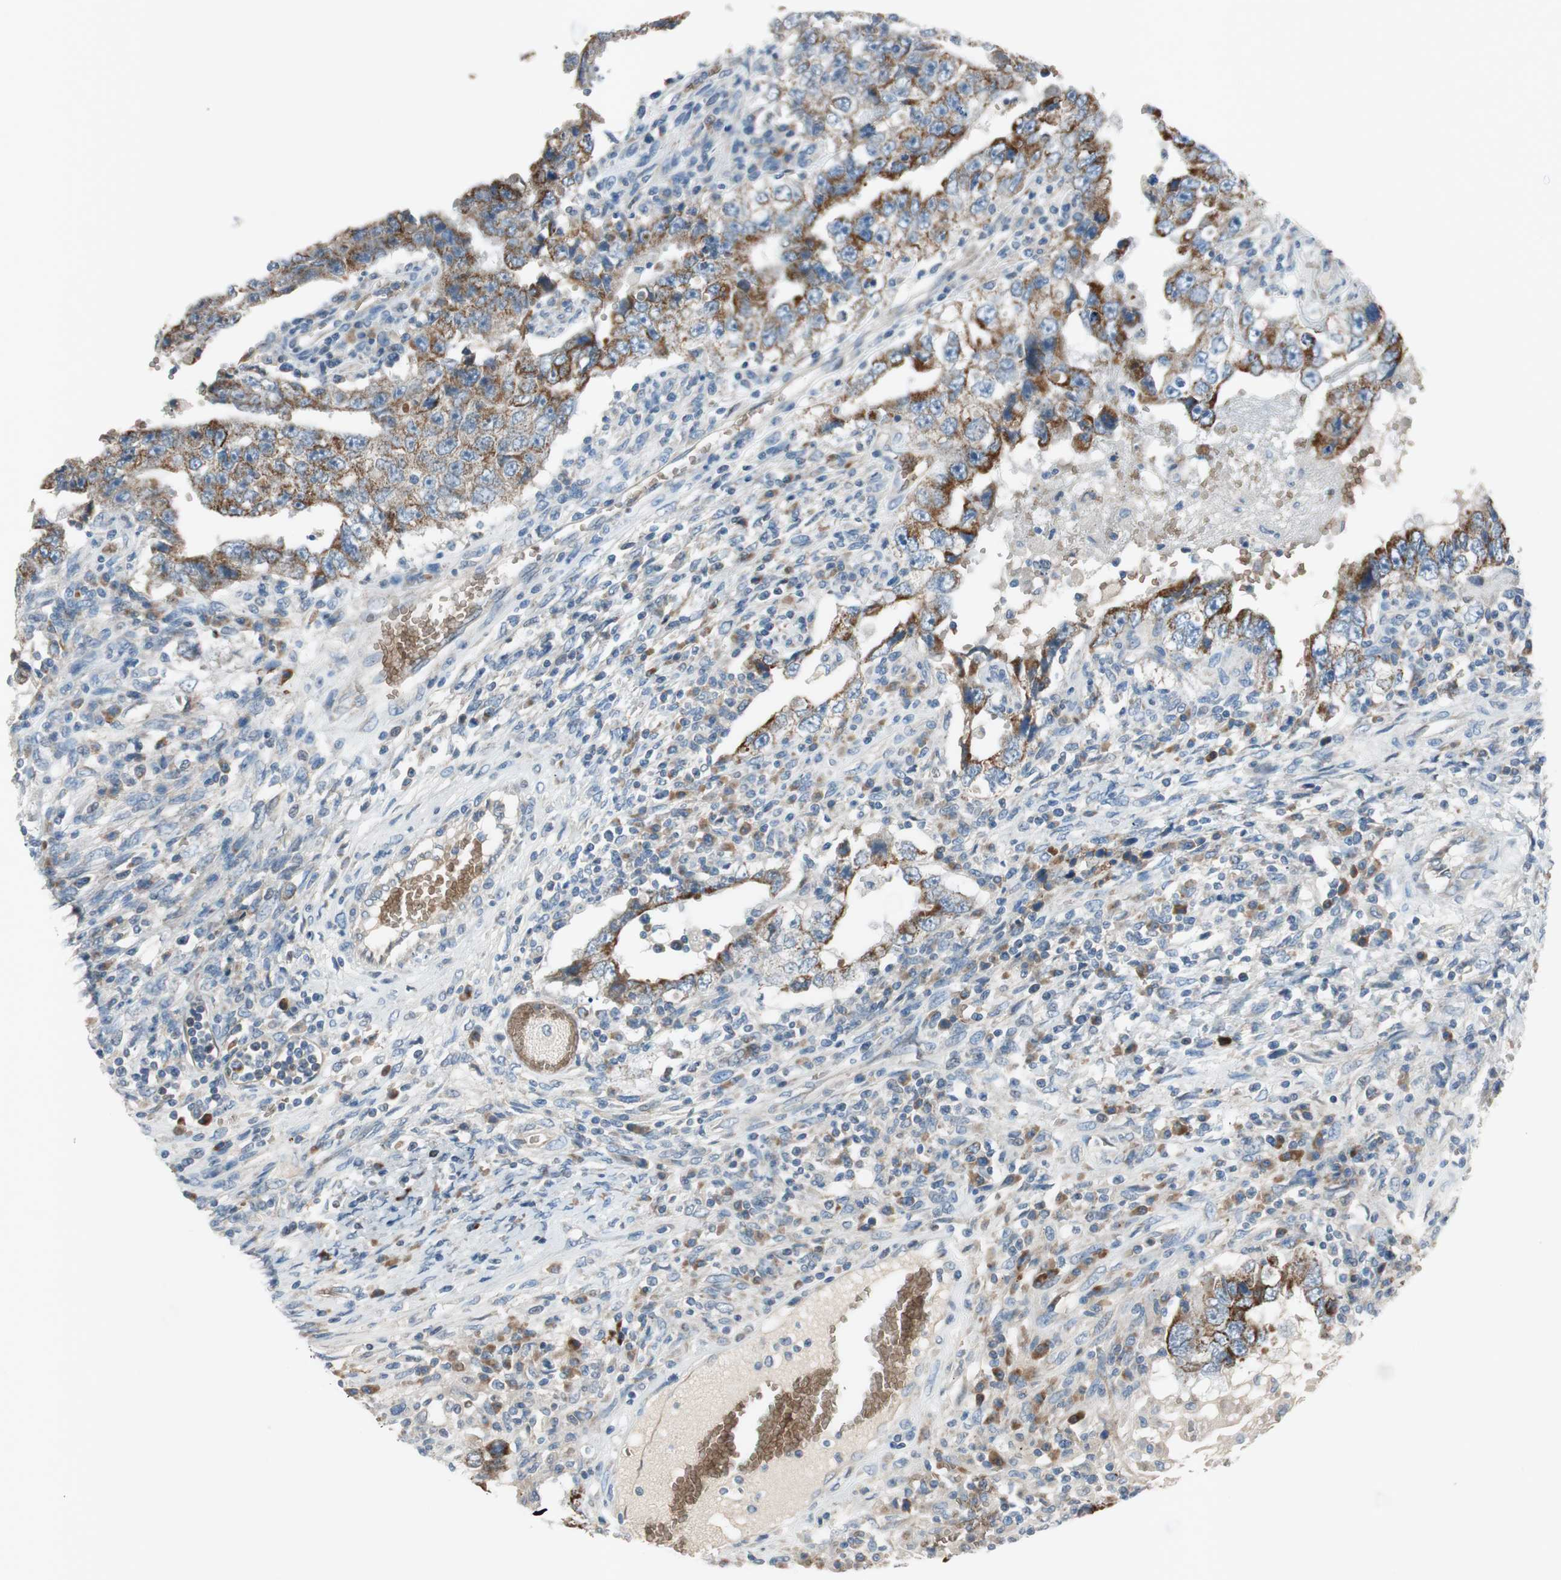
{"staining": {"intensity": "moderate", "quantity": ">75%", "location": "cytoplasmic/membranous"}, "tissue": "testis cancer", "cell_type": "Tumor cells", "image_type": "cancer", "snomed": [{"axis": "morphology", "description": "Carcinoma, Embryonal, NOS"}, {"axis": "topography", "description": "Testis"}], "caption": "The image demonstrates immunohistochemical staining of testis embryonal carcinoma. There is moderate cytoplasmic/membranous expression is appreciated in approximately >75% of tumor cells.", "gene": "GYPC", "patient": {"sex": "male", "age": 26}}